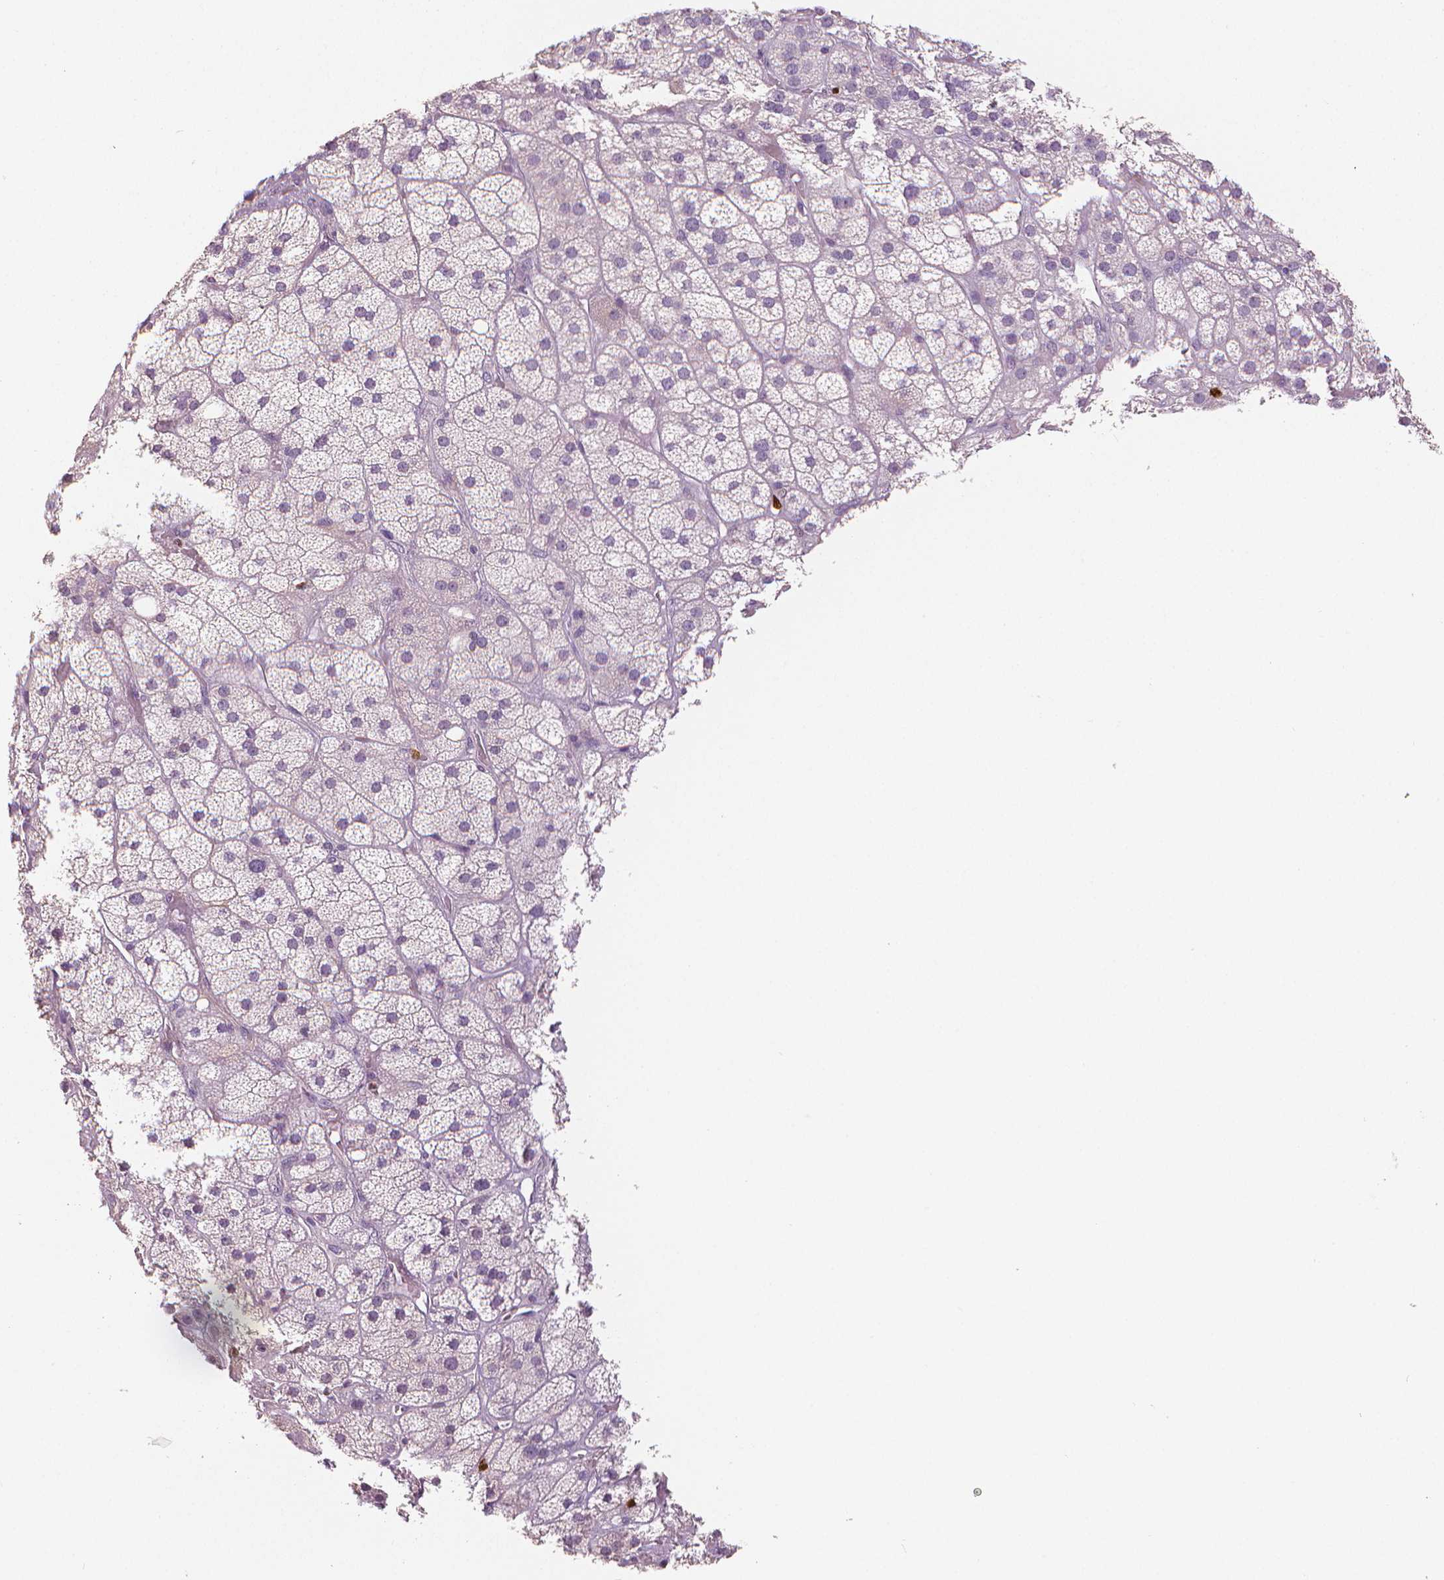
{"staining": {"intensity": "negative", "quantity": "none", "location": "none"}, "tissue": "adrenal gland", "cell_type": "Glandular cells", "image_type": "normal", "snomed": [{"axis": "morphology", "description": "Normal tissue, NOS"}, {"axis": "topography", "description": "Adrenal gland"}], "caption": "Glandular cells show no significant protein expression in normal adrenal gland.", "gene": "MKI67", "patient": {"sex": "male", "age": 57}}